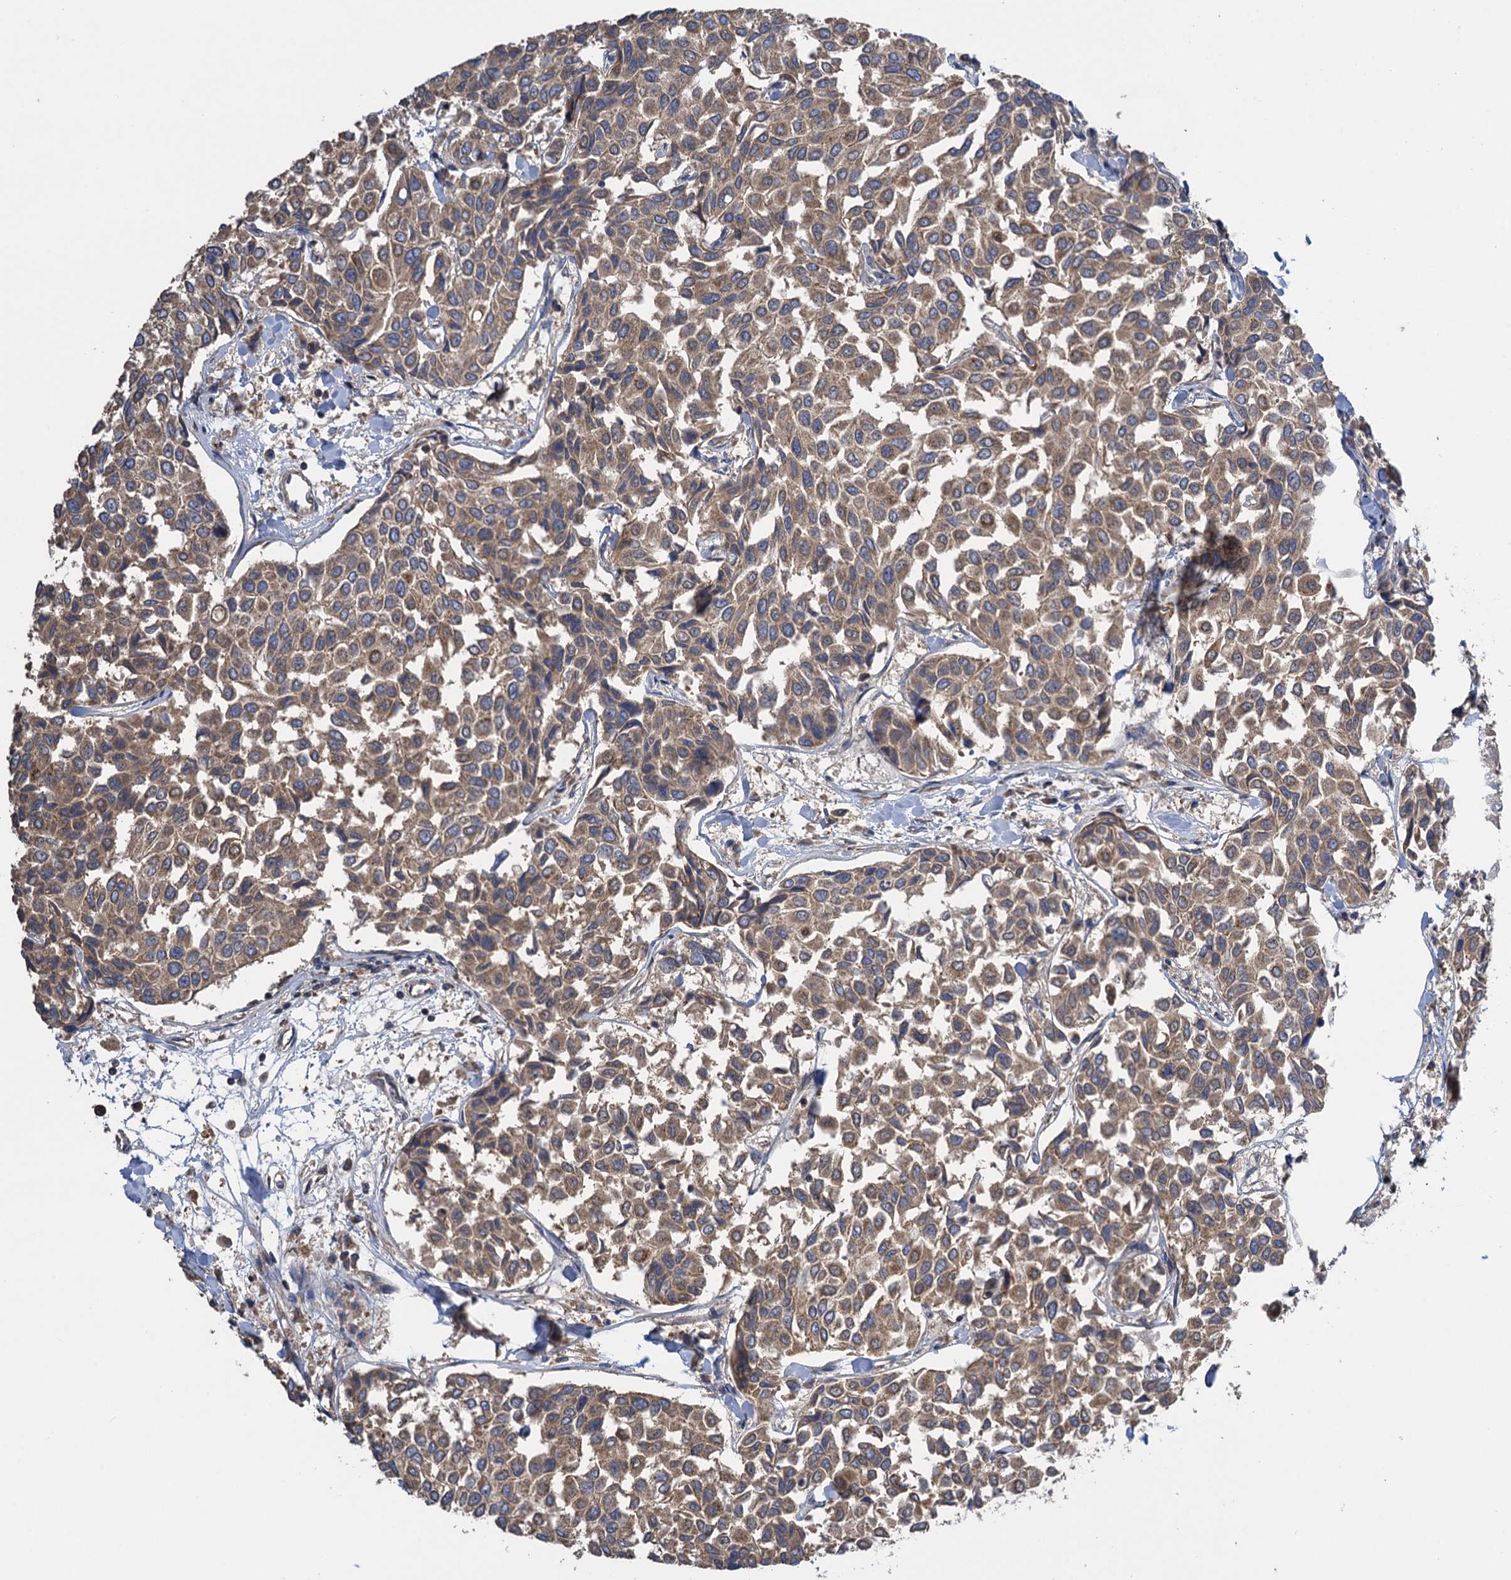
{"staining": {"intensity": "moderate", "quantity": ">75%", "location": "cytoplasmic/membranous"}, "tissue": "breast cancer", "cell_type": "Tumor cells", "image_type": "cancer", "snomed": [{"axis": "morphology", "description": "Duct carcinoma"}, {"axis": "topography", "description": "Breast"}], "caption": "IHC histopathology image of neoplastic tissue: human breast intraductal carcinoma stained using IHC displays medium levels of moderate protein expression localized specifically in the cytoplasmic/membranous of tumor cells, appearing as a cytoplasmic/membranous brown color.", "gene": "WDR88", "patient": {"sex": "female", "age": 55}}